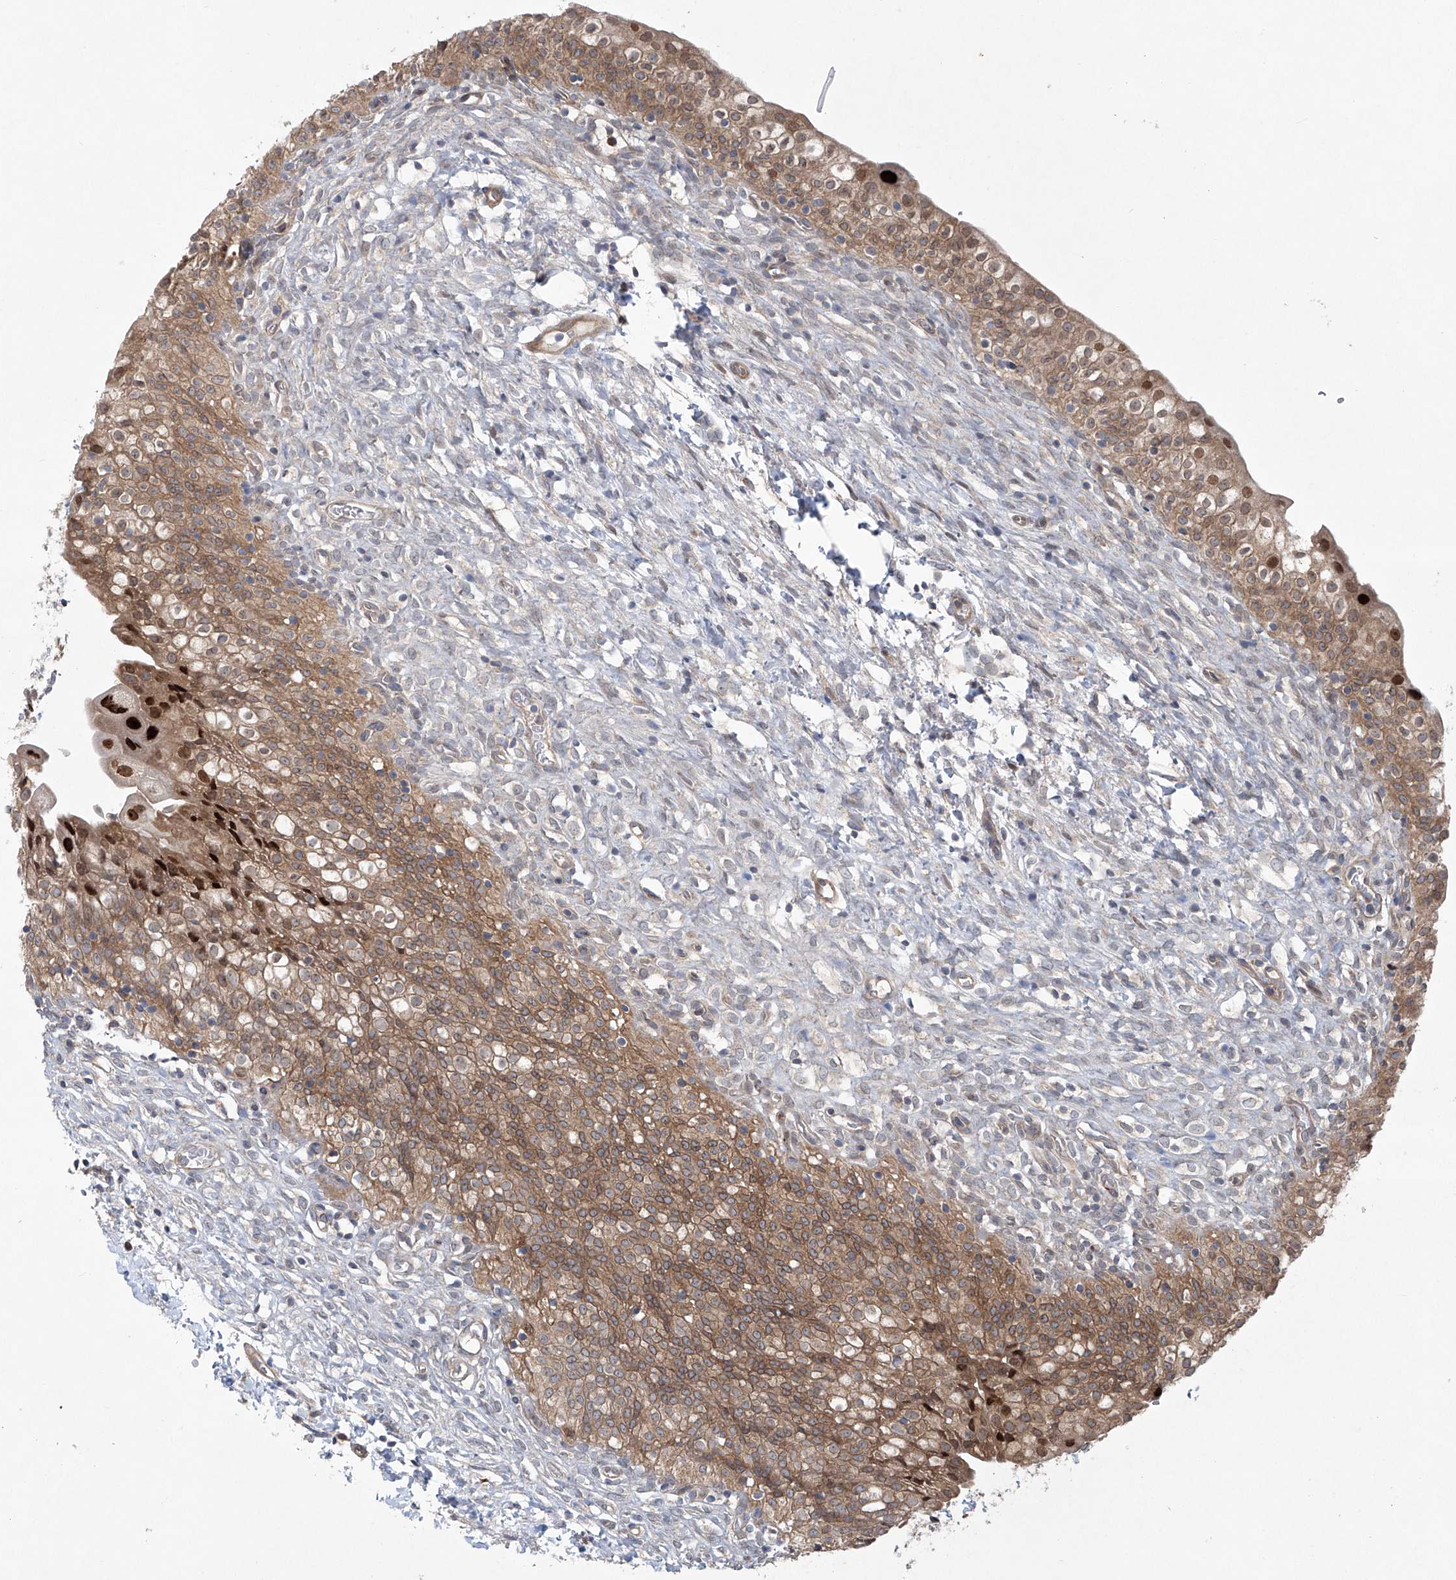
{"staining": {"intensity": "moderate", "quantity": ">75%", "location": "cytoplasmic/membranous,nuclear"}, "tissue": "urinary bladder", "cell_type": "Urothelial cells", "image_type": "normal", "snomed": [{"axis": "morphology", "description": "Normal tissue, NOS"}, {"axis": "topography", "description": "Urinary bladder"}], "caption": "Urothelial cells show medium levels of moderate cytoplasmic/membranous,nuclear expression in about >75% of cells in unremarkable urinary bladder.", "gene": "KLC4", "patient": {"sex": "male", "age": 55}}